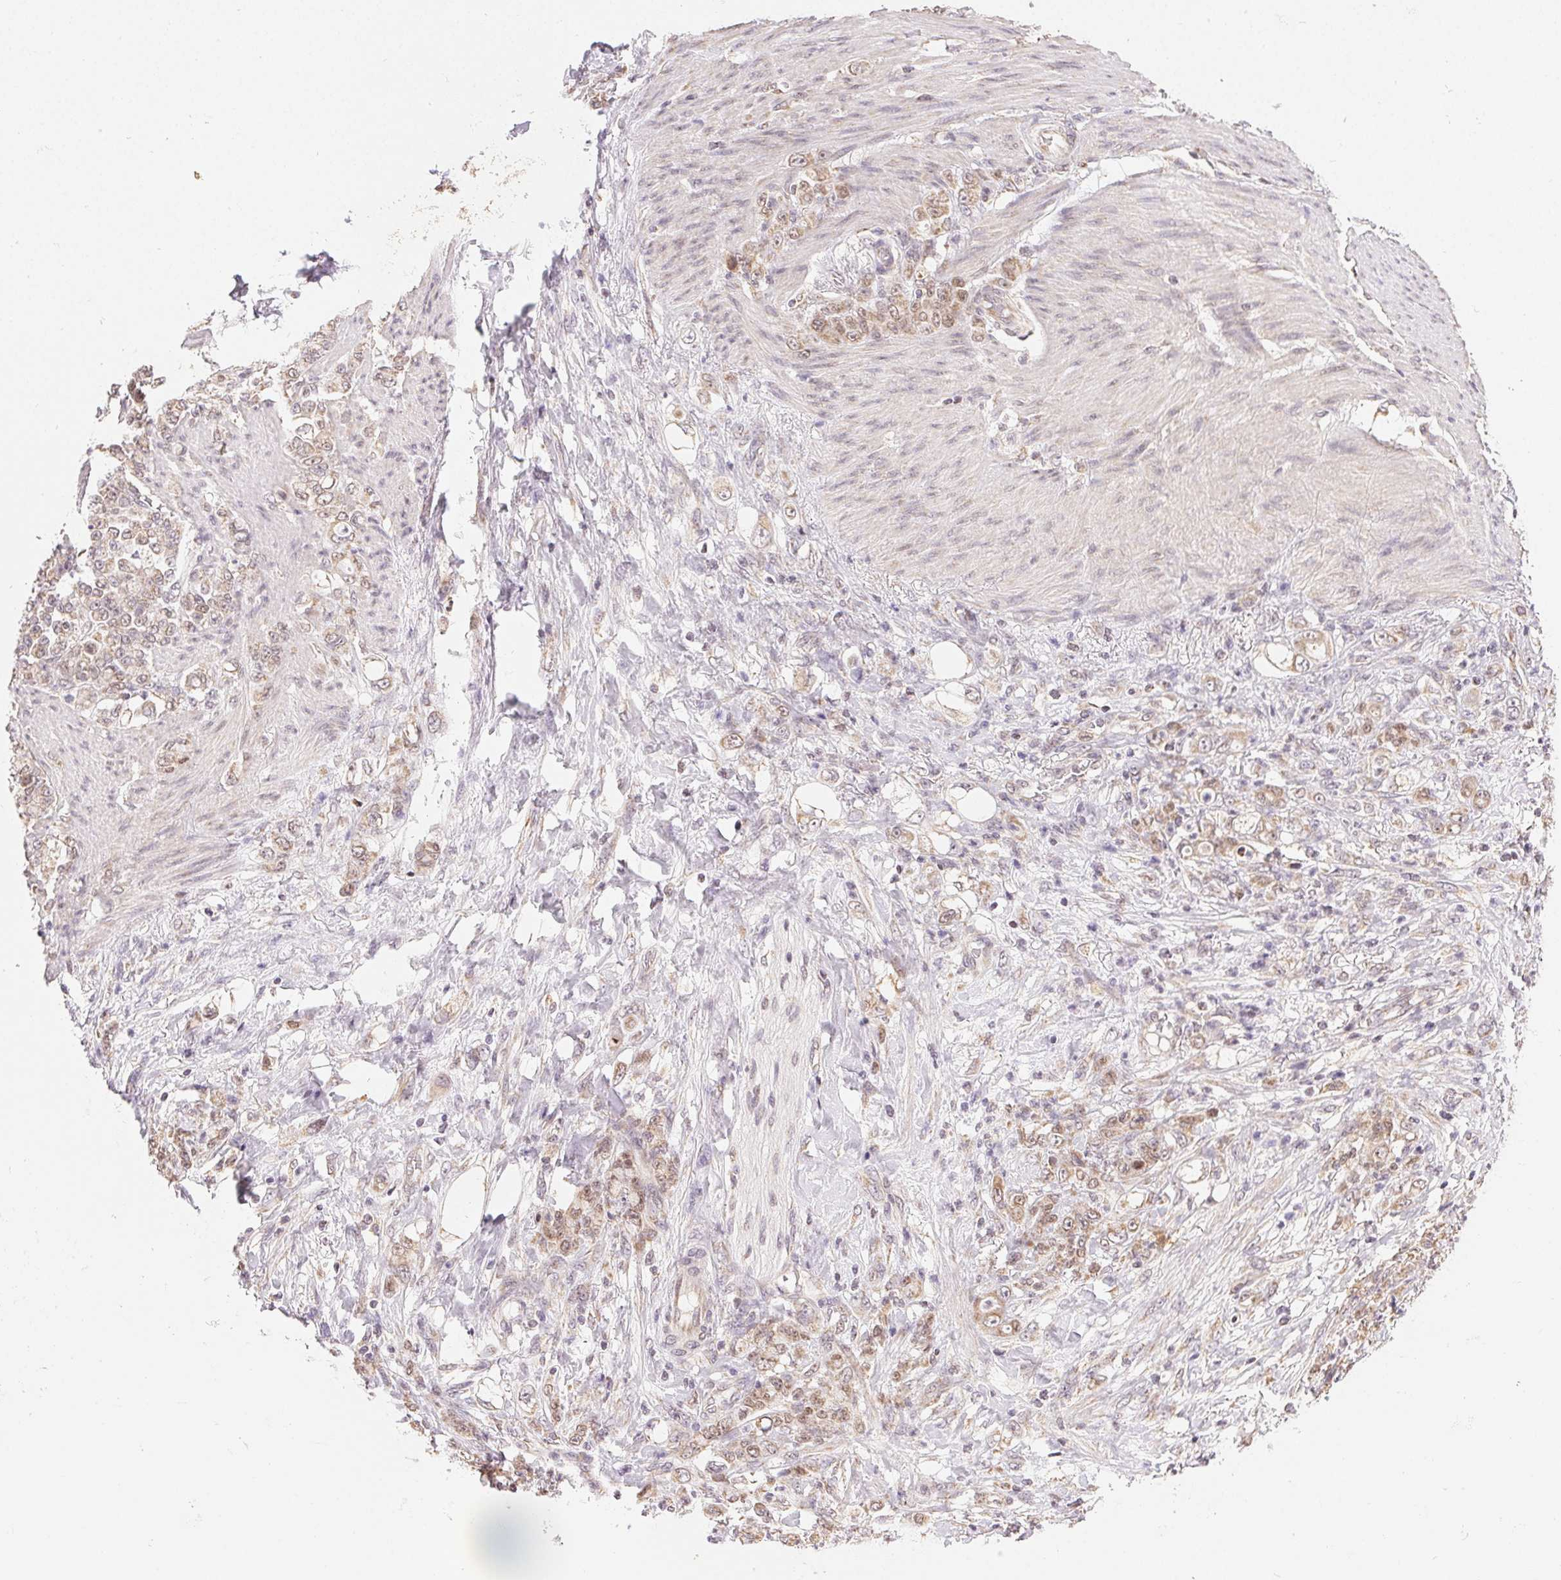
{"staining": {"intensity": "weak", "quantity": "25%-75%", "location": "cytoplasmic/membranous"}, "tissue": "stomach cancer", "cell_type": "Tumor cells", "image_type": "cancer", "snomed": [{"axis": "morphology", "description": "Adenocarcinoma, NOS"}, {"axis": "topography", "description": "Stomach"}], "caption": "Adenocarcinoma (stomach) was stained to show a protein in brown. There is low levels of weak cytoplasmic/membranous expression in approximately 25%-75% of tumor cells. (brown staining indicates protein expression, while blue staining denotes nuclei).", "gene": "PIWIL4", "patient": {"sex": "female", "age": 79}}